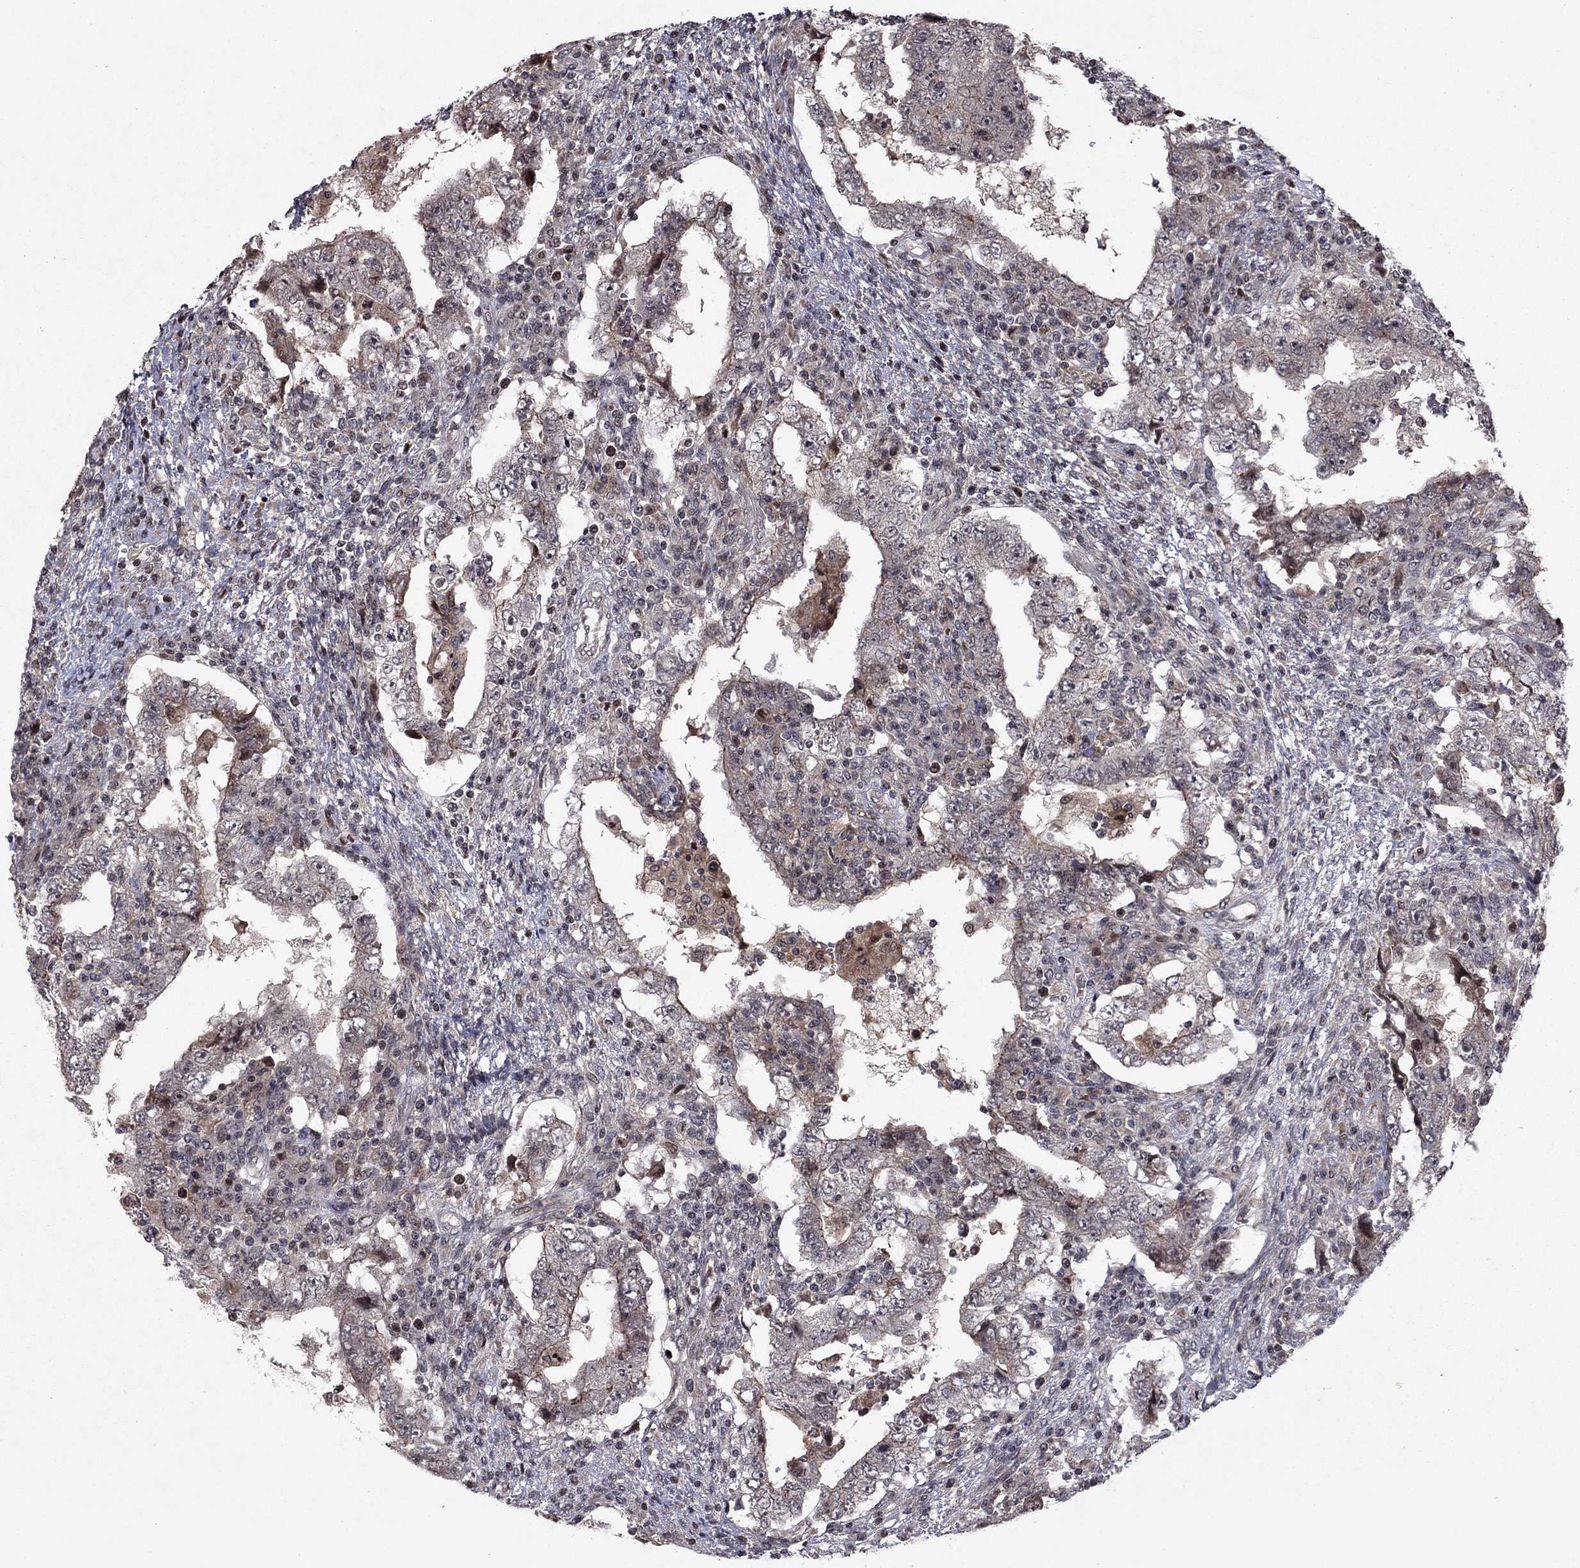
{"staining": {"intensity": "negative", "quantity": "none", "location": "none"}, "tissue": "testis cancer", "cell_type": "Tumor cells", "image_type": "cancer", "snomed": [{"axis": "morphology", "description": "Carcinoma, Embryonal, NOS"}, {"axis": "topography", "description": "Testis"}], "caption": "This is a photomicrograph of immunohistochemistry (IHC) staining of testis cancer (embryonal carcinoma), which shows no positivity in tumor cells. The staining was performed using DAB to visualize the protein expression in brown, while the nuclei were stained in blue with hematoxylin (Magnification: 20x).", "gene": "SORBS1", "patient": {"sex": "male", "age": 26}}